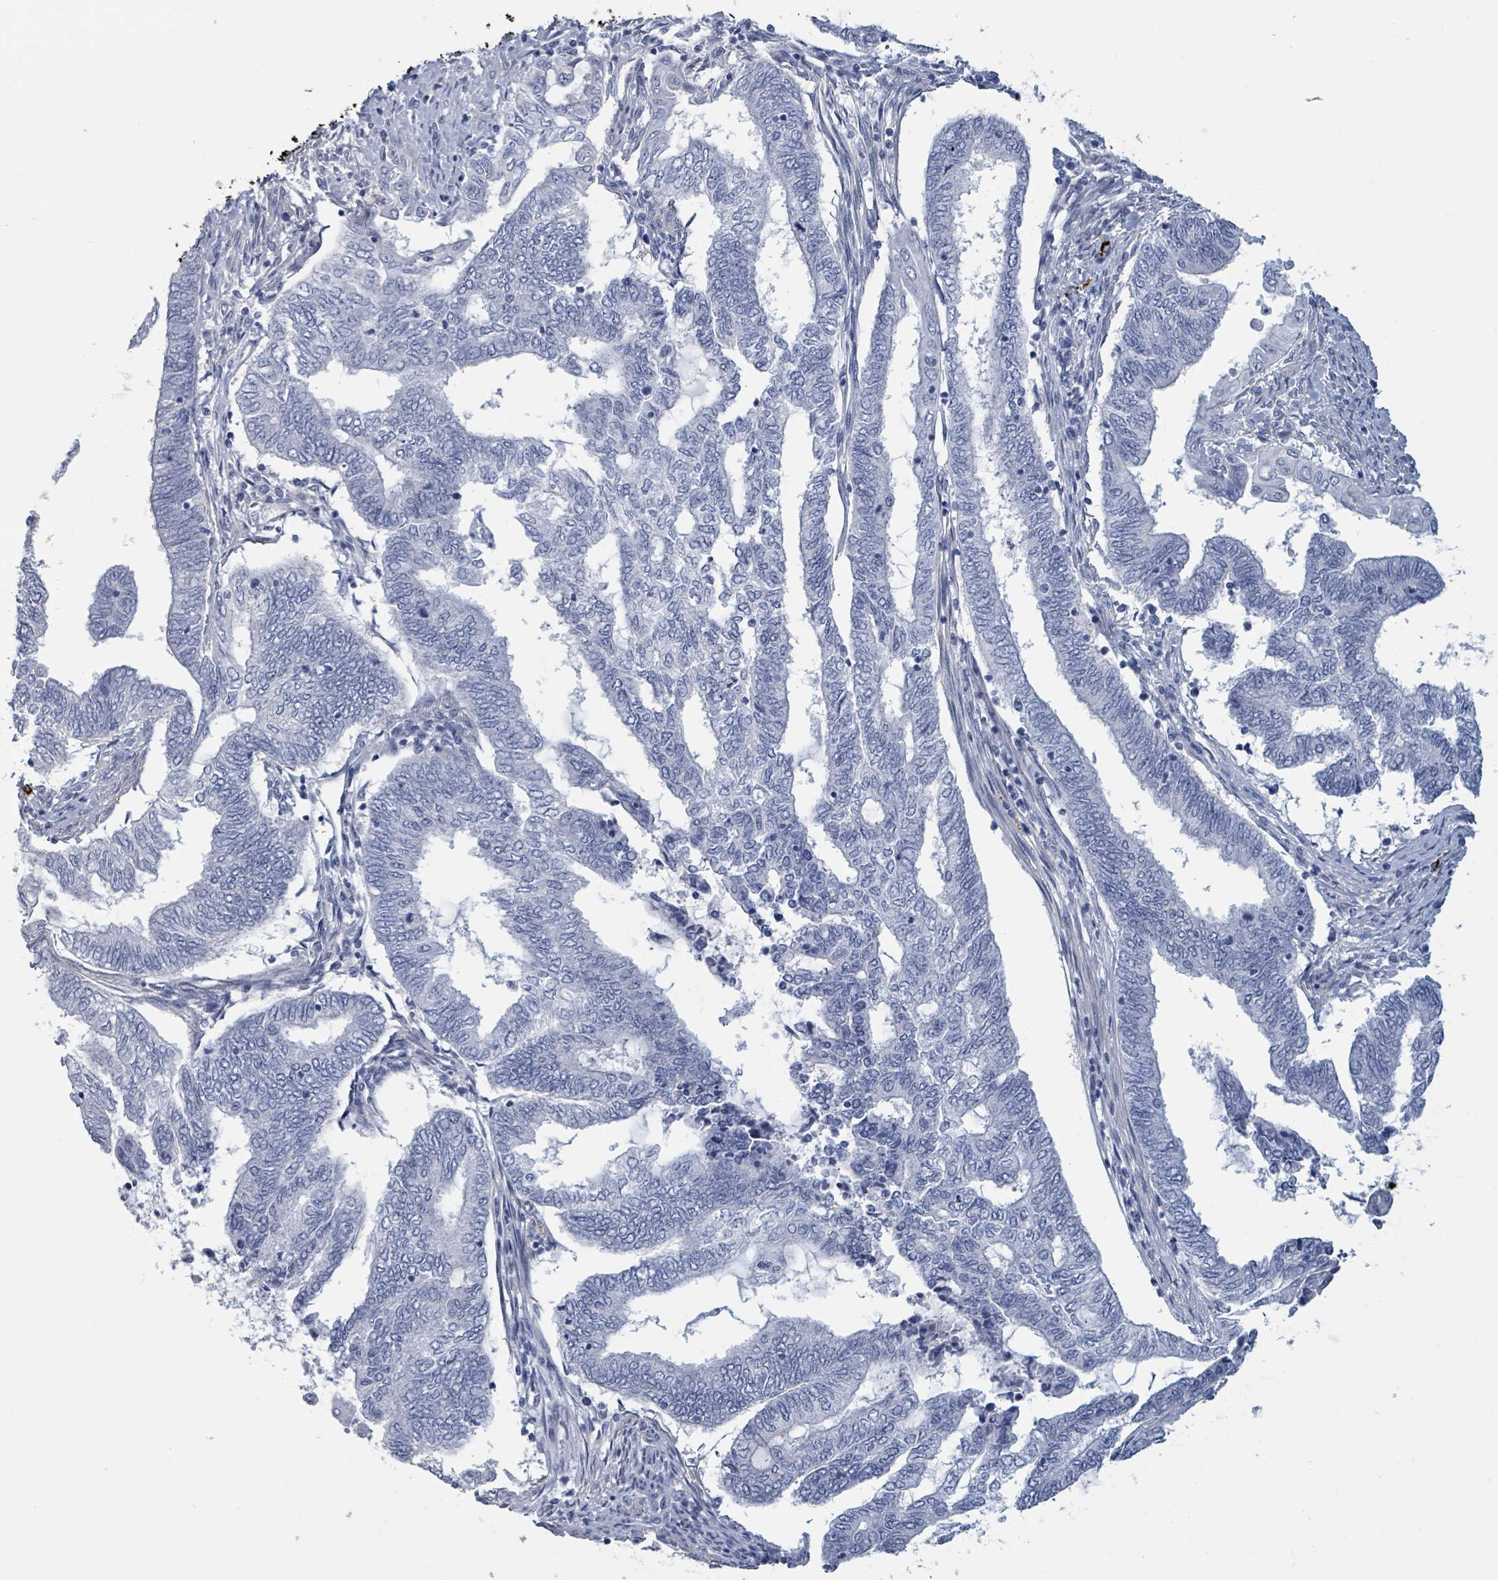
{"staining": {"intensity": "negative", "quantity": "none", "location": "none"}, "tissue": "endometrial cancer", "cell_type": "Tumor cells", "image_type": "cancer", "snomed": [{"axis": "morphology", "description": "Adenocarcinoma, NOS"}, {"axis": "topography", "description": "Uterus"}, {"axis": "topography", "description": "Endometrium"}], "caption": "Immunohistochemistry (IHC) of endometrial adenocarcinoma demonstrates no positivity in tumor cells.", "gene": "VPS13D", "patient": {"sex": "female", "age": 70}}